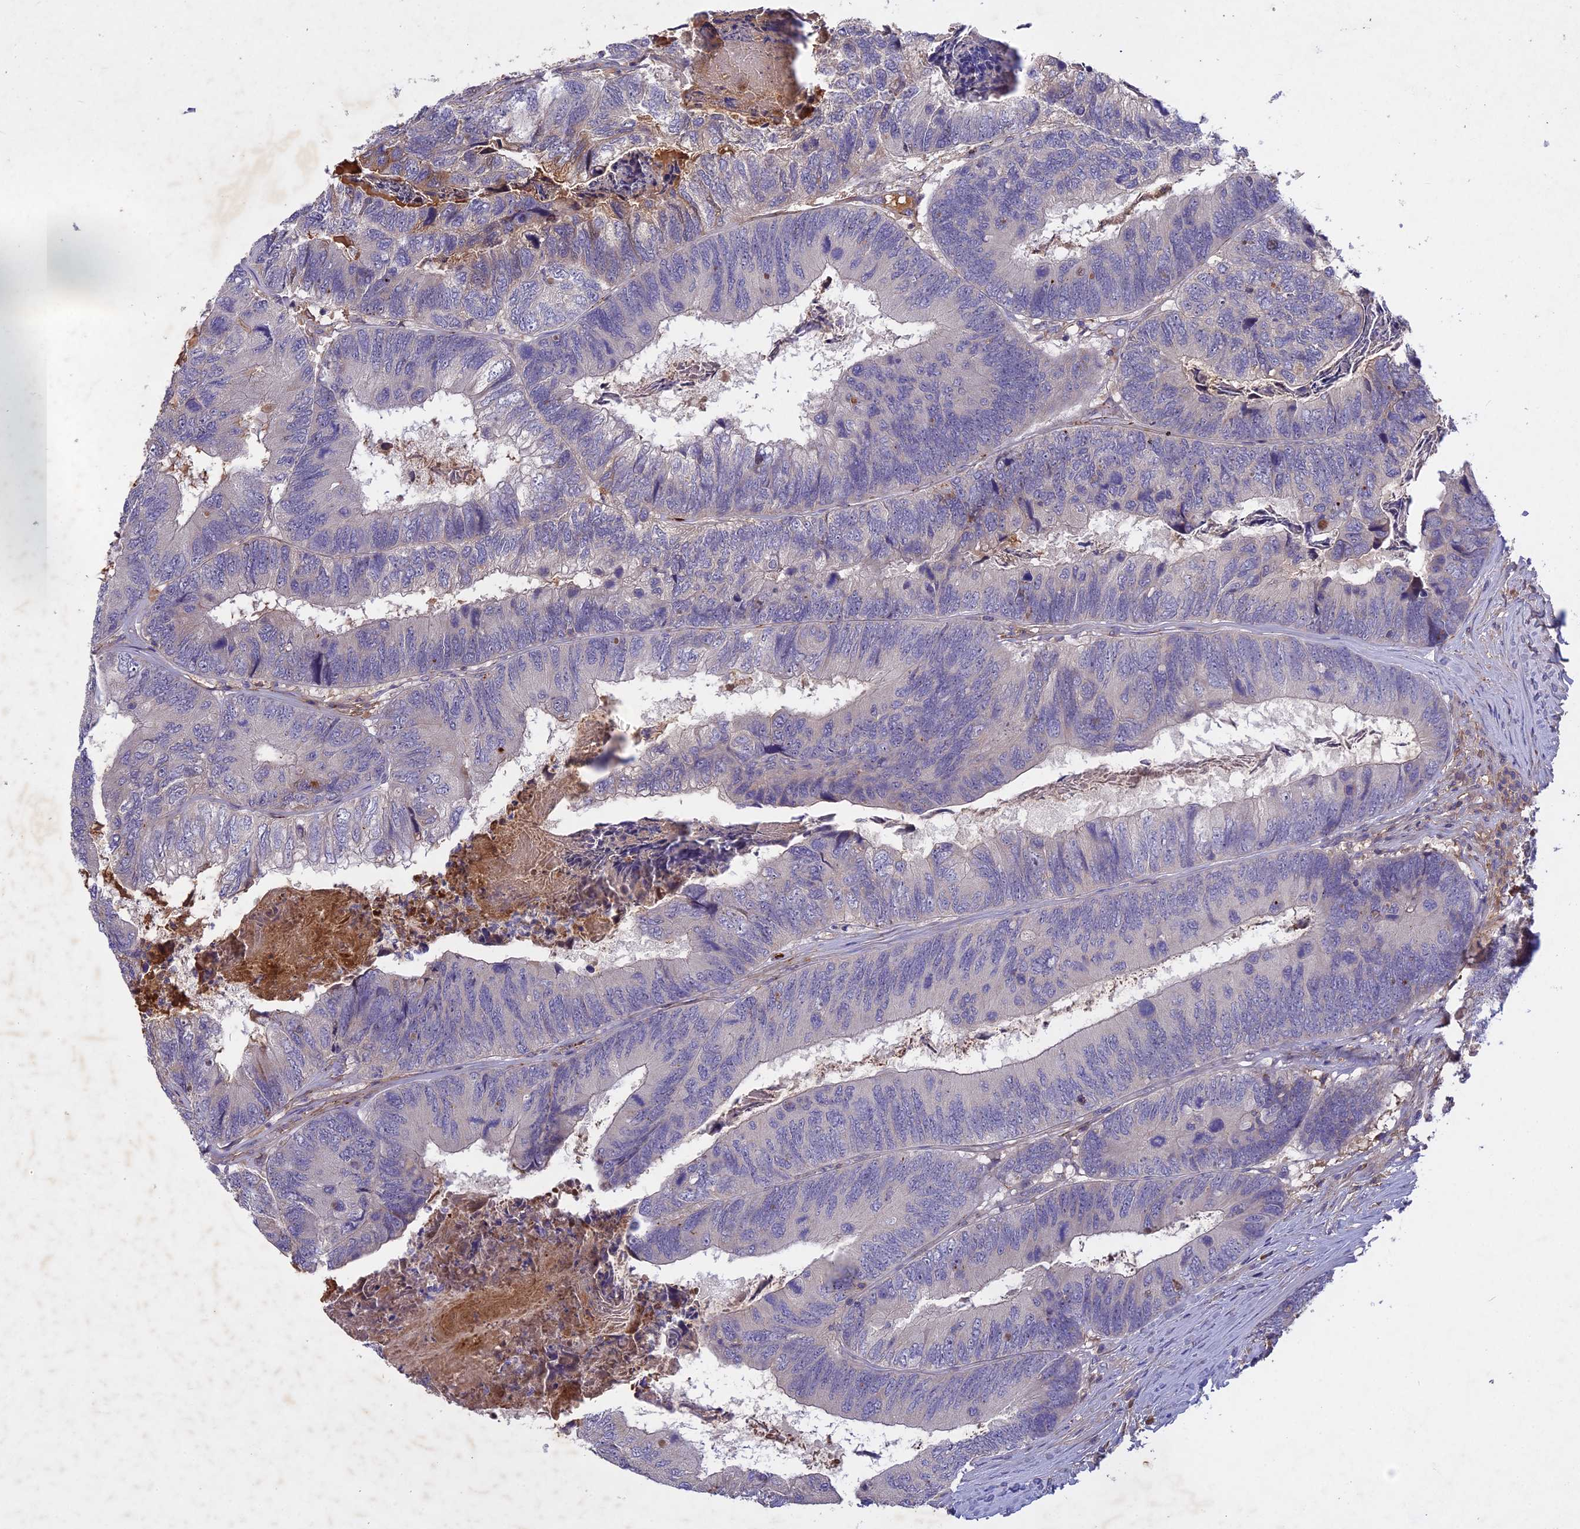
{"staining": {"intensity": "negative", "quantity": "none", "location": "none"}, "tissue": "colorectal cancer", "cell_type": "Tumor cells", "image_type": "cancer", "snomed": [{"axis": "morphology", "description": "Adenocarcinoma, NOS"}, {"axis": "topography", "description": "Colon"}], "caption": "The micrograph reveals no staining of tumor cells in colorectal cancer.", "gene": "ADO", "patient": {"sex": "female", "age": 67}}